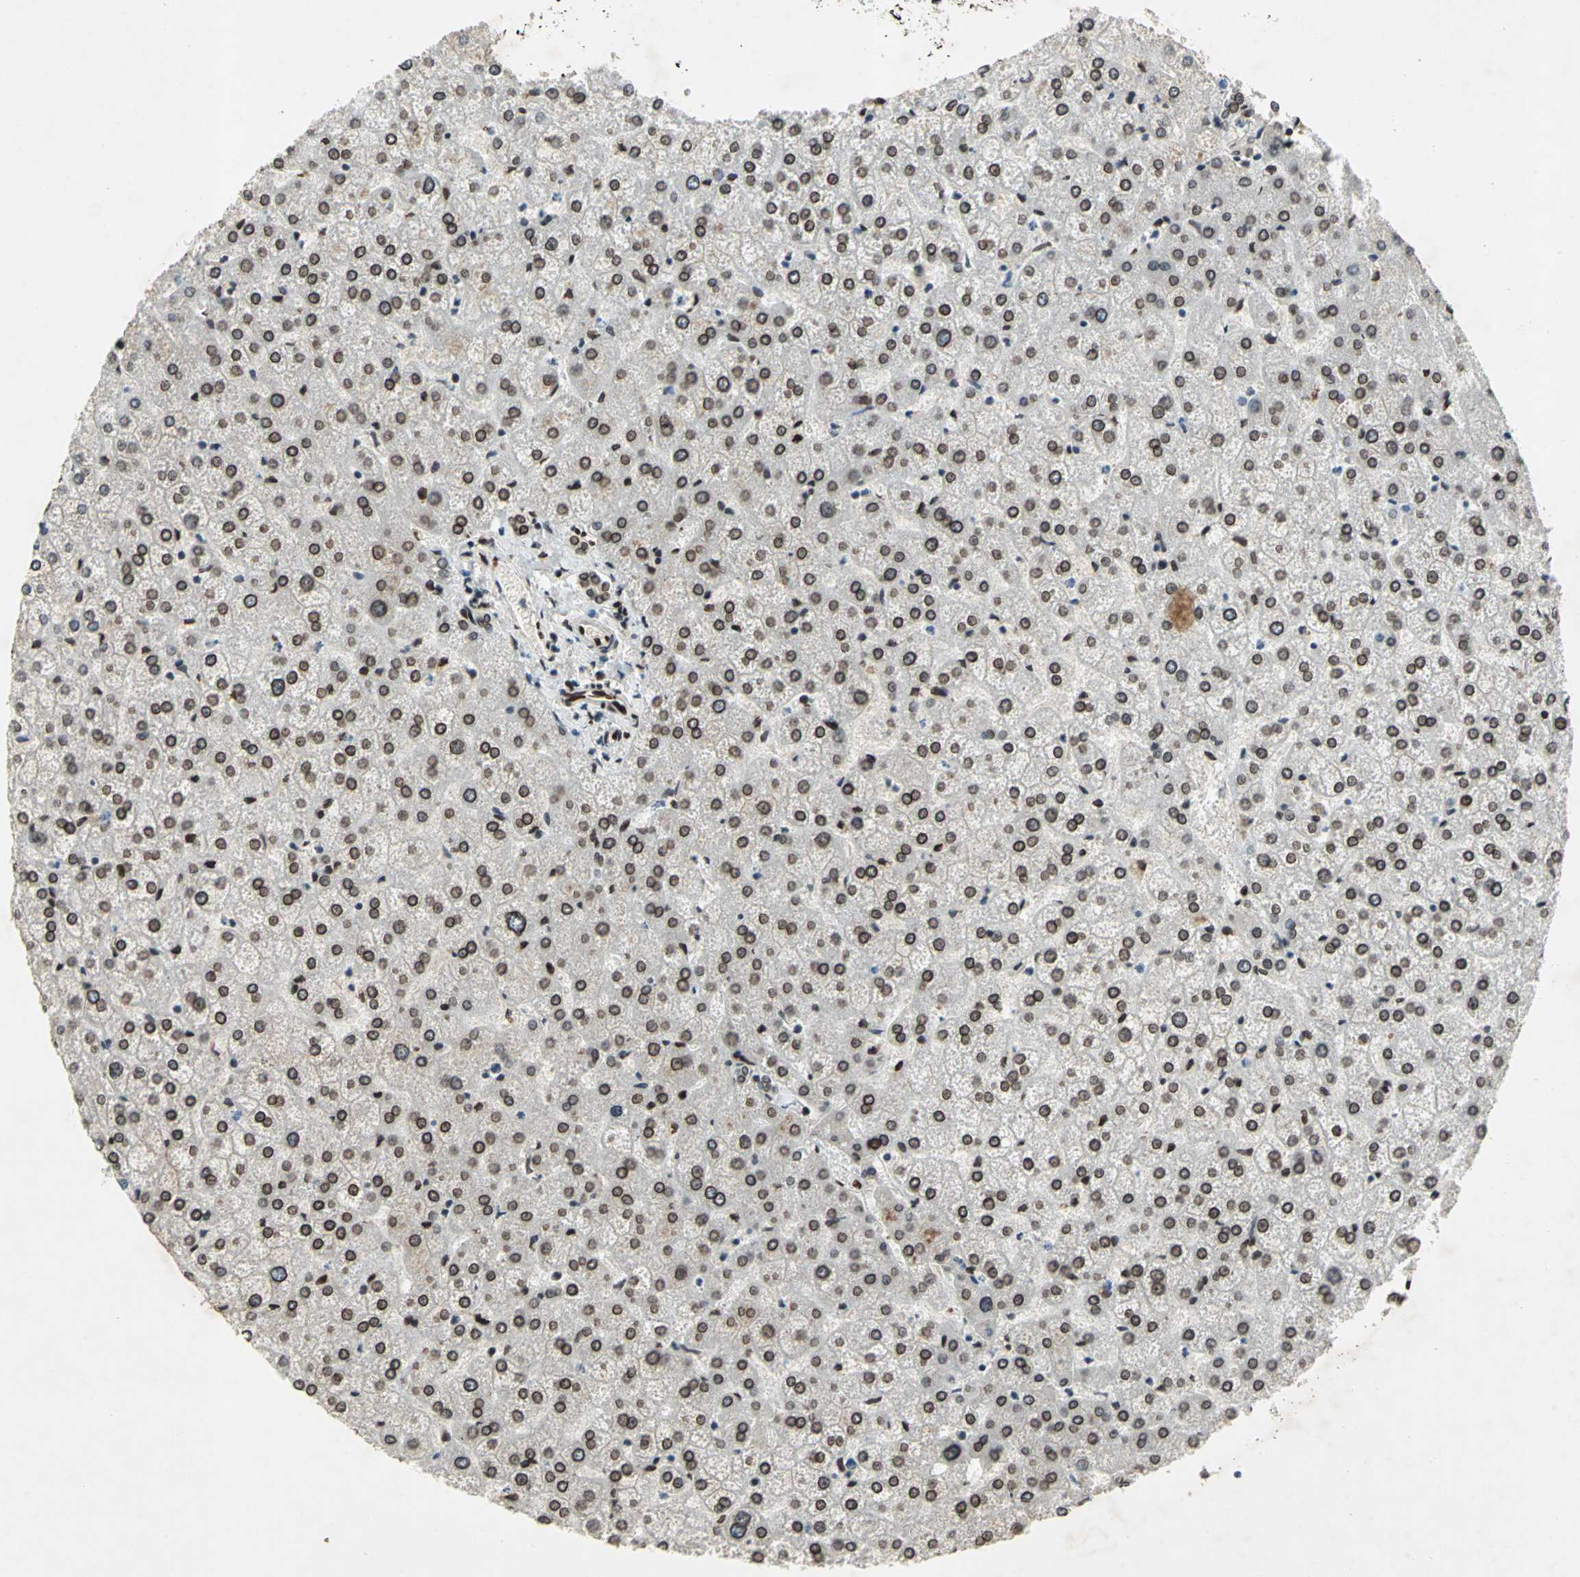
{"staining": {"intensity": "strong", "quantity": ">75%", "location": "cytoplasmic/membranous,nuclear"}, "tissue": "liver", "cell_type": "Cholangiocytes", "image_type": "normal", "snomed": [{"axis": "morphology", "description": "Normal tissue, NOS"}, {"axis": "topography", "description": "Liver"}], "caption": "Immunohistochemical staining of unremarkable liver demonstrates >75% levels of strong cytoplasmic/membranous,nuclear protein expression in about >75% of cholangiocytes. The protein is shown in brown color, while the nuclei are stained blue.", "gene": "ISY1", "patient": {"sex": "female", "age": 32}}